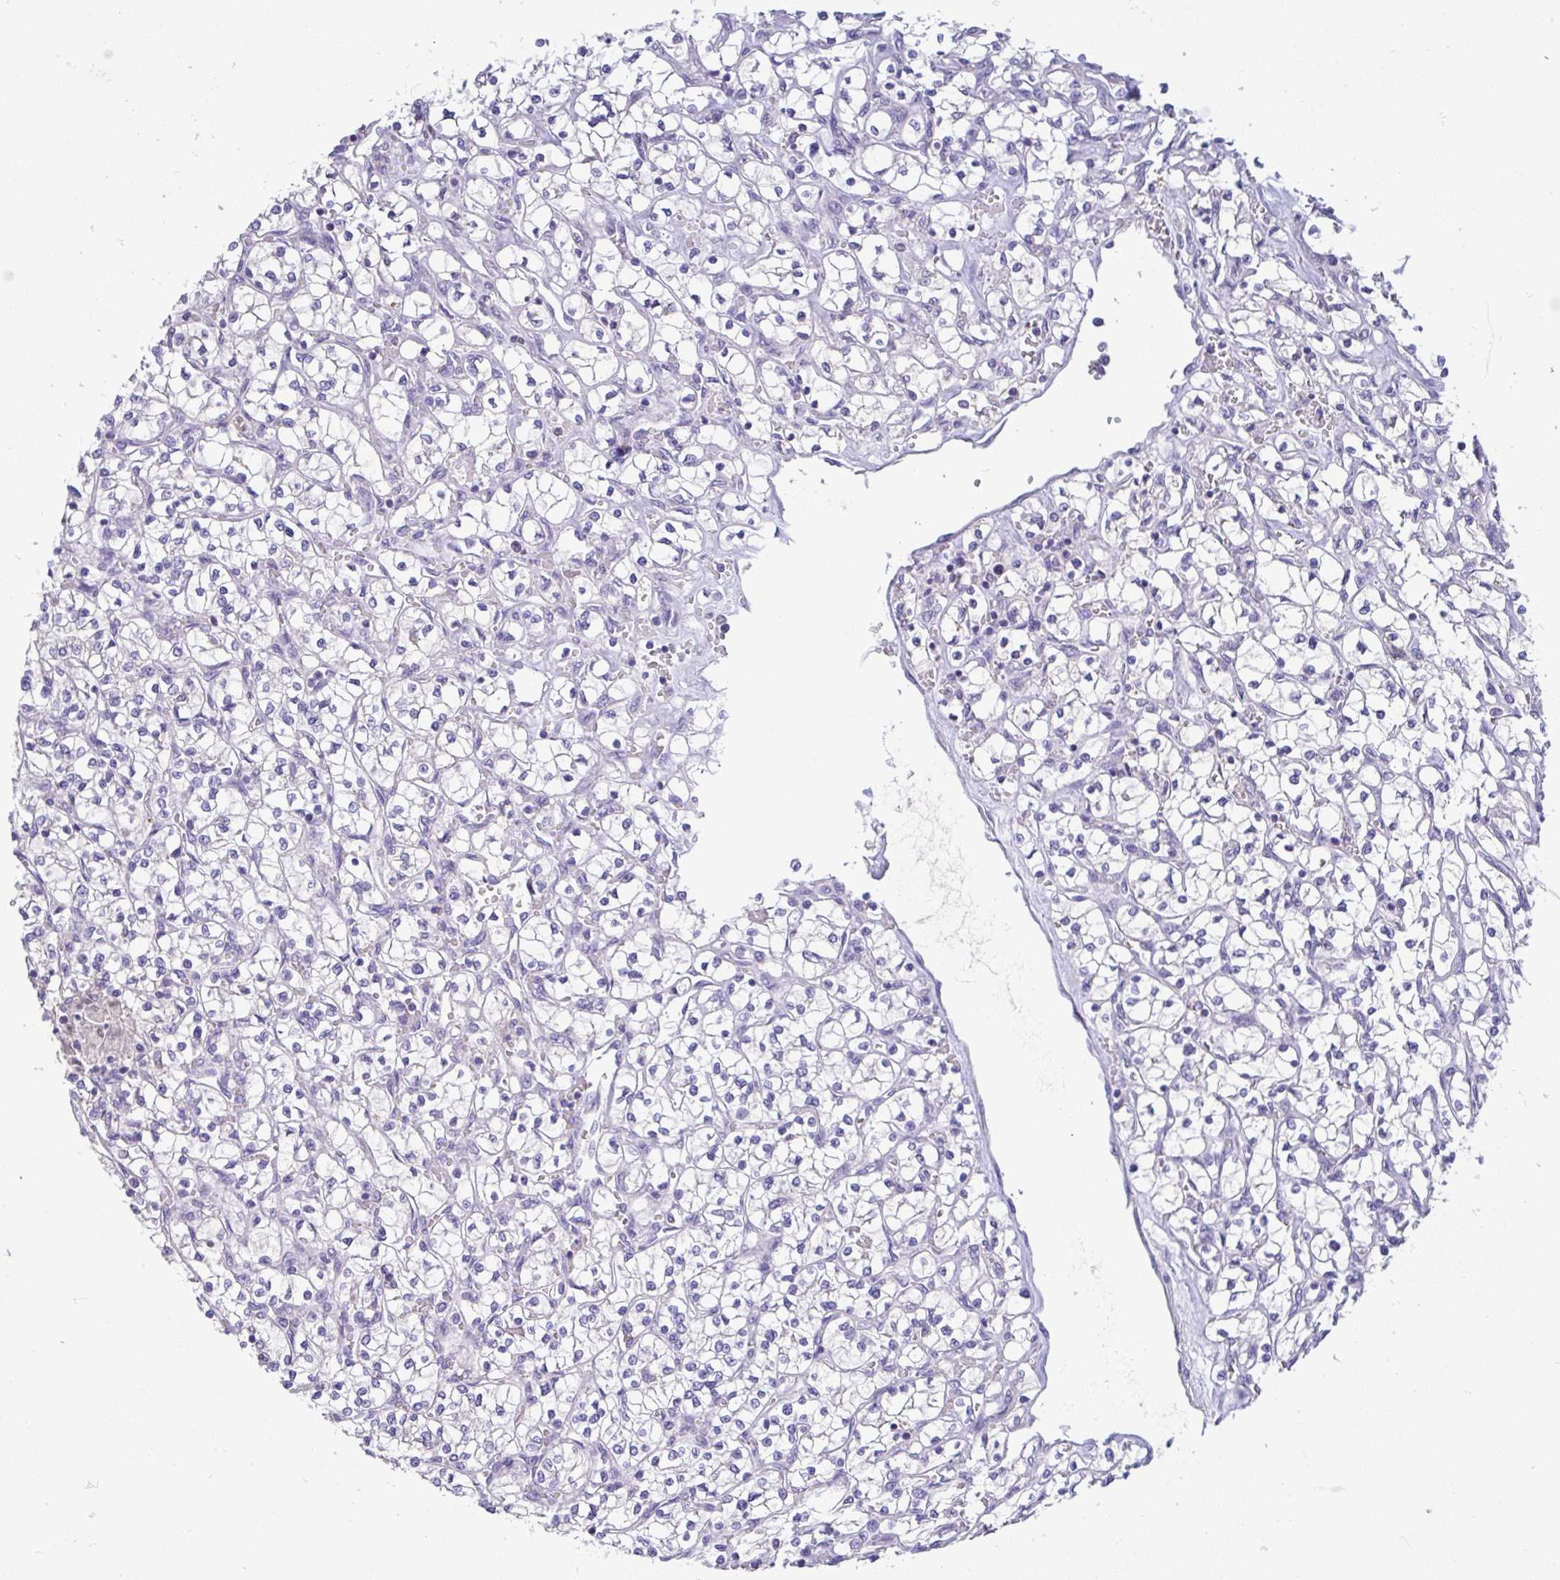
{"staining": {"intensity": "negative", "quantity": "none", "location": "none"}, "tissue": "renal cancer", "cell_type": "Tumor cells", "image_type": "cancer", "snomed": [{"axis": "morphology", "description": "Adenocarcinoma, NOS"}, {"axis": "topography", "description": "Kidney"}], "caption": "The histopathology image shows no significant positivity in tumor cells of renal cancer (adenocarcinoma).", "gene": "CA10", "patient": {"sex": "female", "age": 64}}